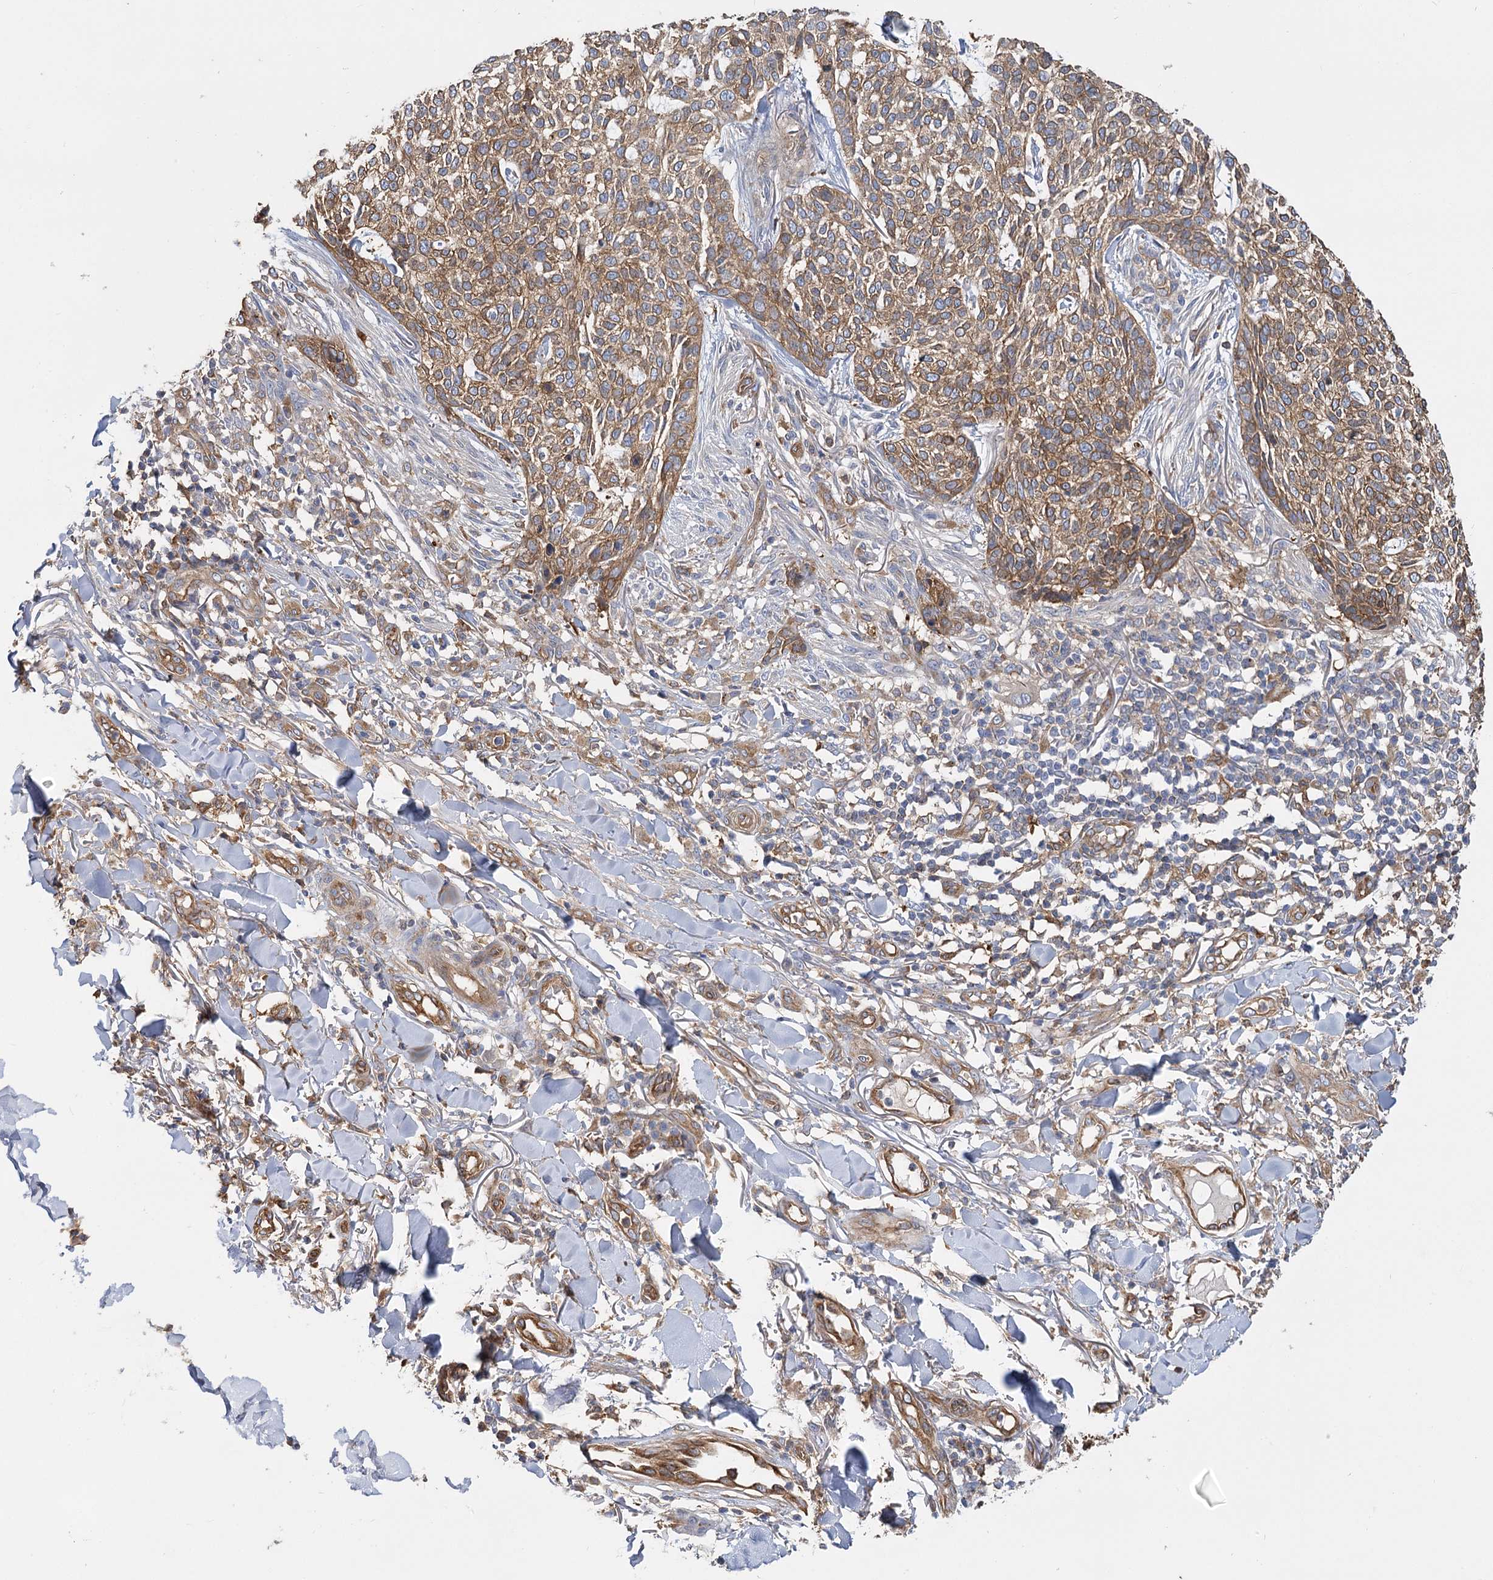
{"staining": {"intensity": "moderate", "quantity": ">75%", "location": "cytoplasmic/membranous"}, "tissue": "skin cancer", "cell_type": "Tumor cells", "image_type": "cancer", "snomed": [{"axis": "morphology", "description": "Basal cell carcinoma"}, {"axis": "topography", "description": "Skin"}], "caption": "Protein analysis of basal cell carcinoma (skin) tissue exhibits moderate cytoplasmic/membranous staining in about >75% of tumor cells.", "gene": "GUSB", "patient": {"sex": "female", "age": 64}}